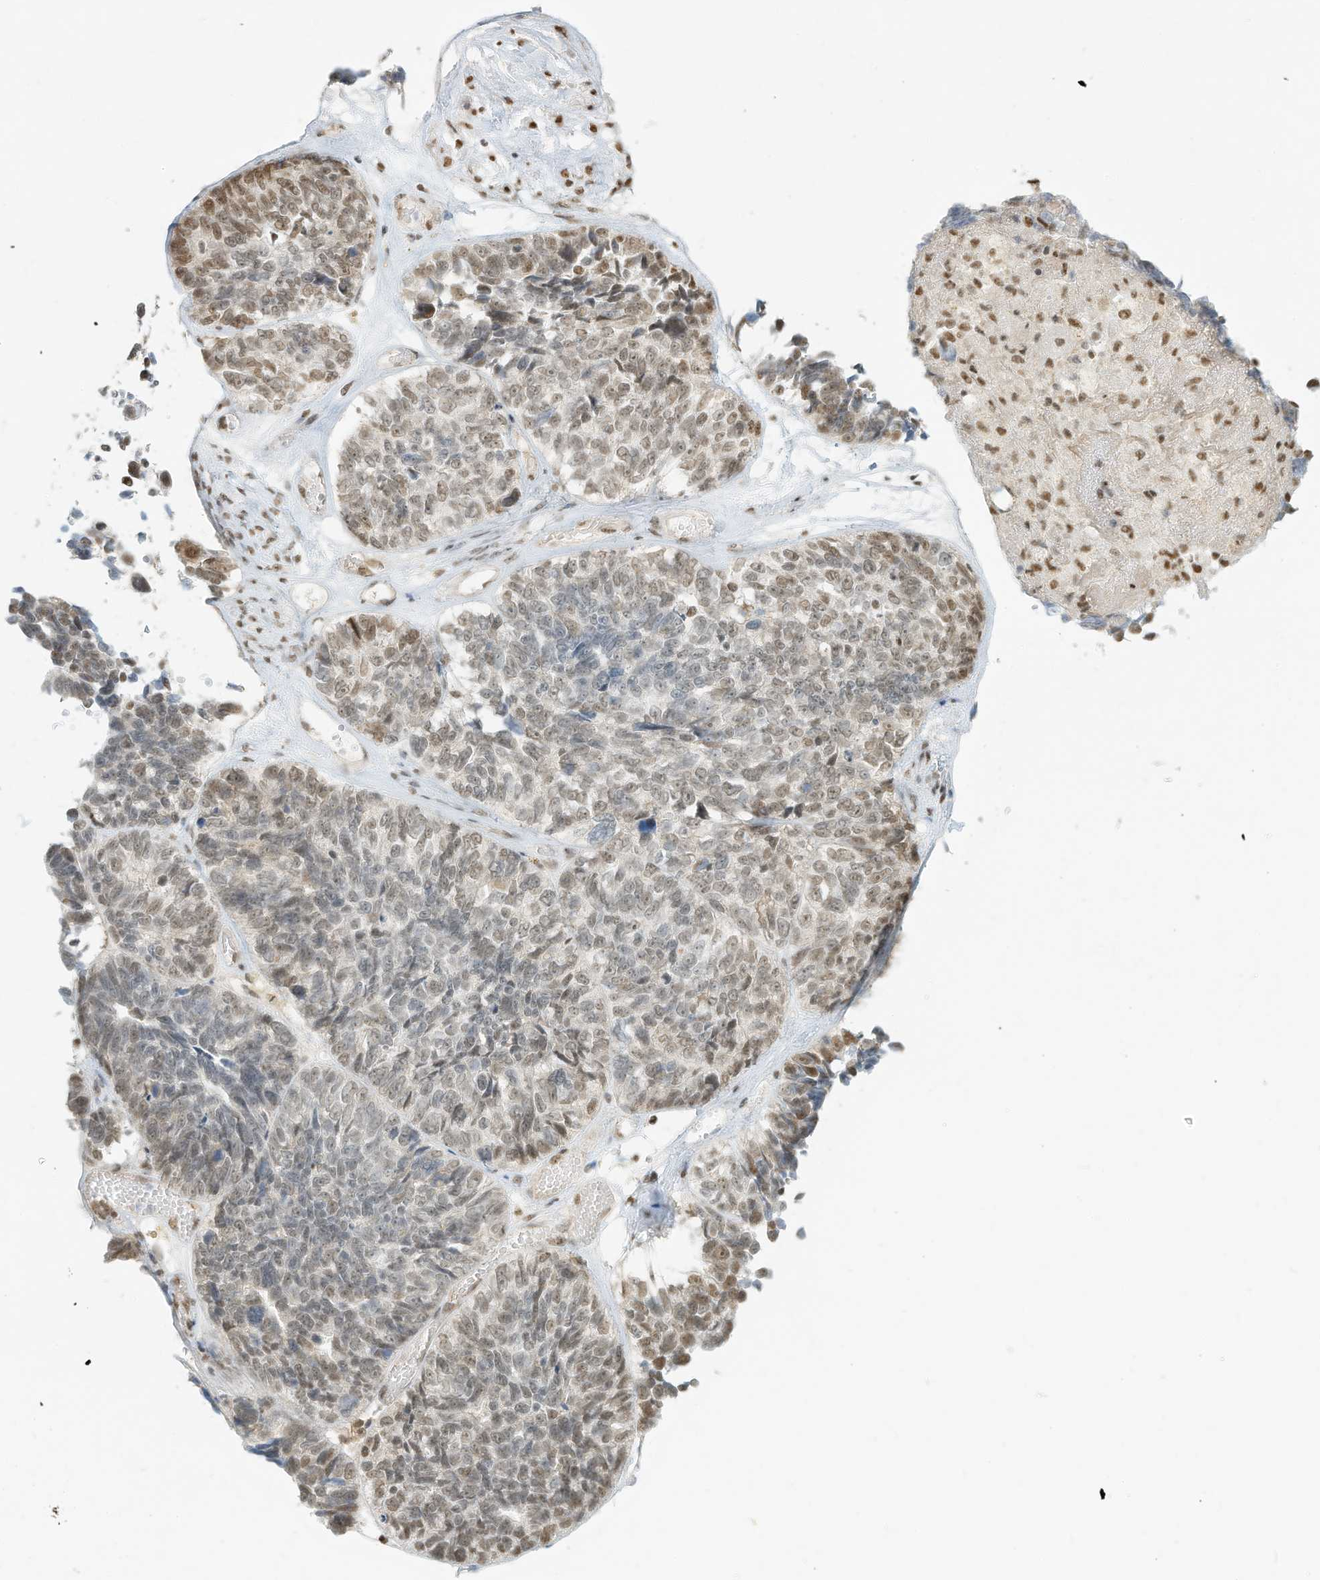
{"staining": {"intensity": "moderate", "quantity": "<25%", "location": "nuclear"}, "tissue": "ovarian cancer", "cell_type": "Tumor cells", "image_type": "cancer", "snomed": [{"axis": "morphology", "description": "Cystadenocarcinoma, serous, NOS"}, {"axis": "topography", "description": "Ovary"}], "caption": "Tumor cells reveal low levels of moderate nuclear expression in about <25% of cells in human ovarian cancer (serous cystadenocarcinoma). The protein of interest is shown in brown color, while the nuclei are stained blue.", "gene": "NHSL1", "patient": {"sex": "female", "age": 79}}